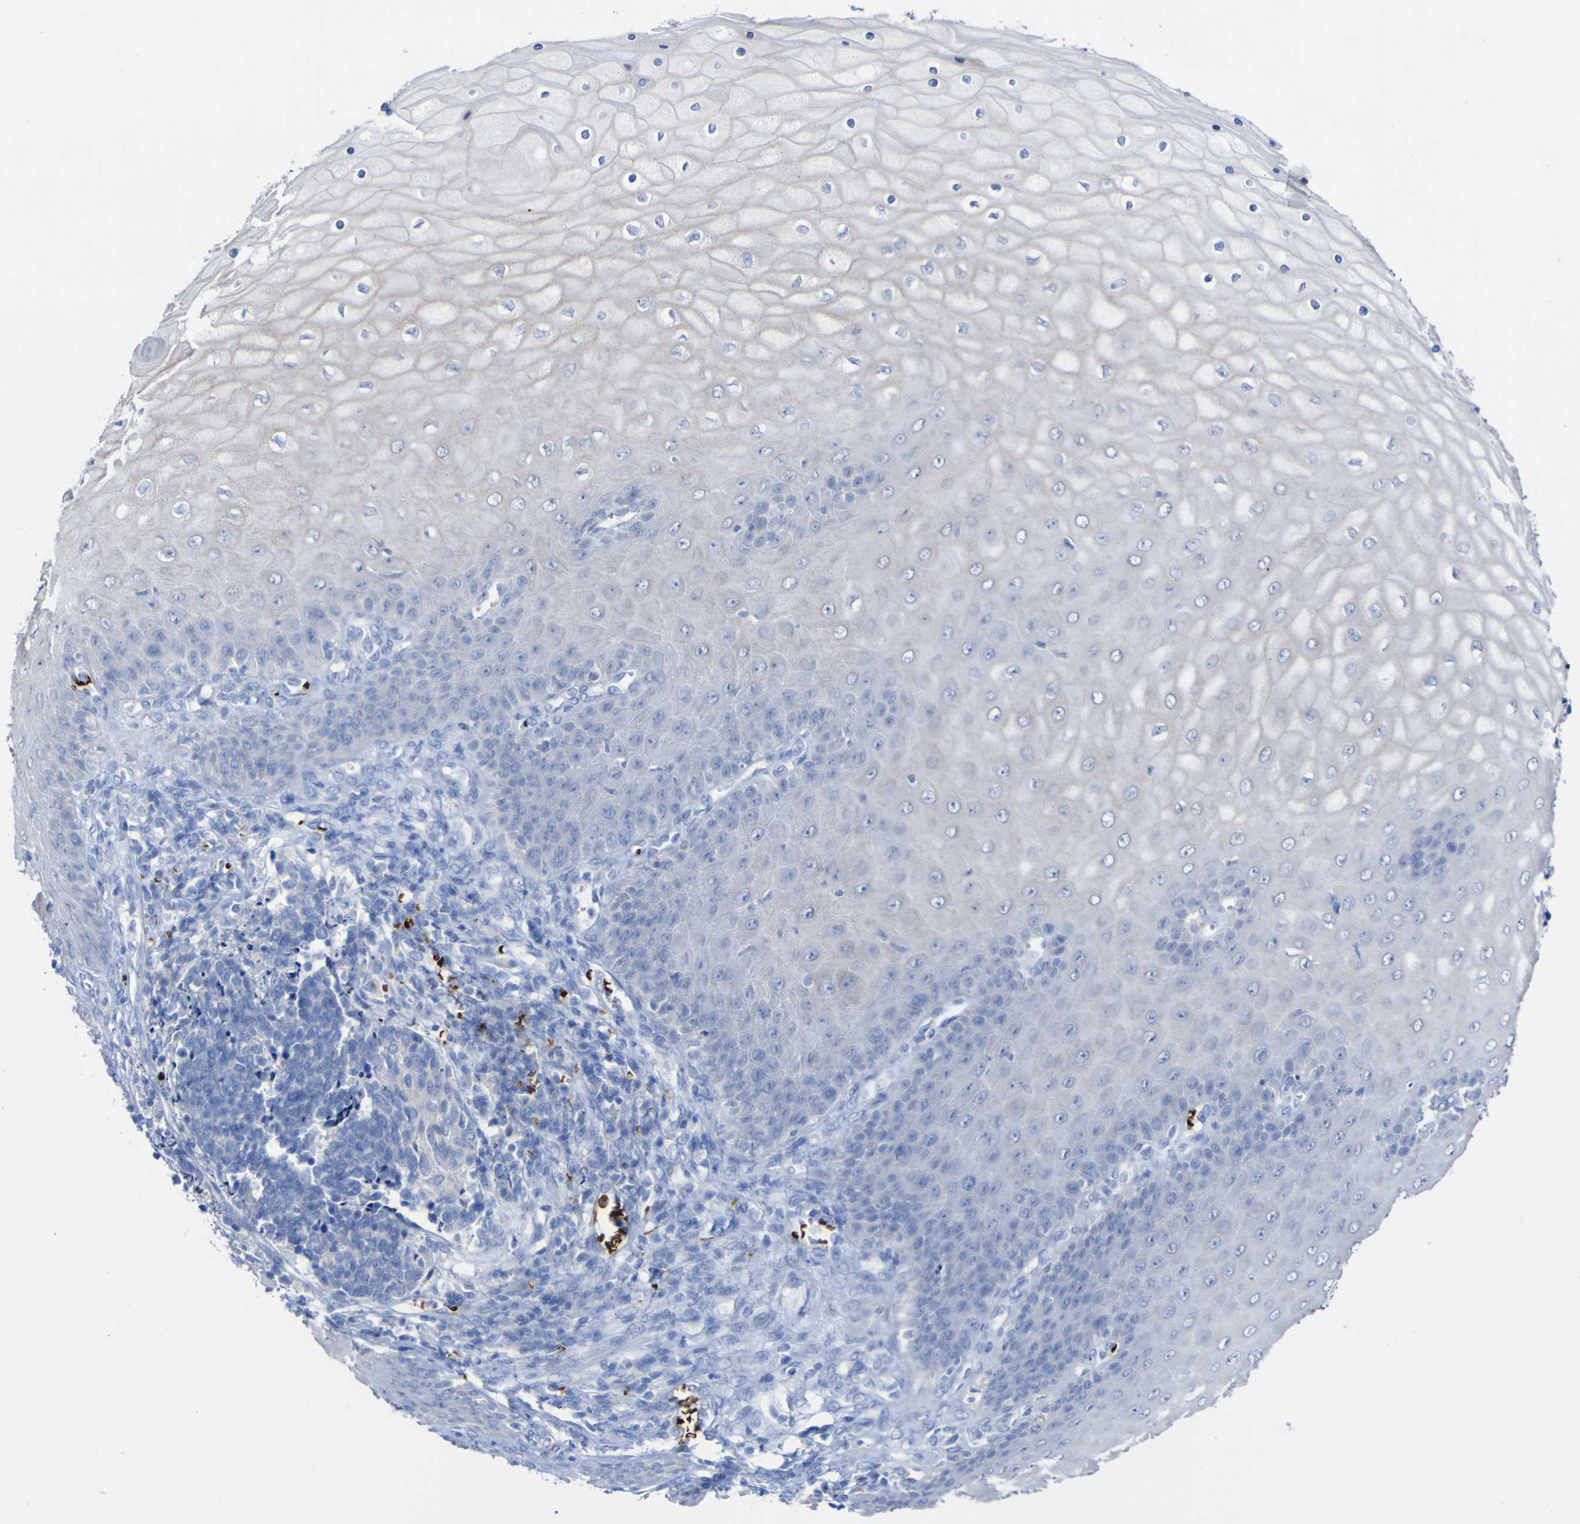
{"staining": {"intensity": "negative", "quantity": "none", "location": "none"}, "tissue": "cervical cancer", "cell_type": "Tumor cells", "image_type": "cancer", "snomed": [{"axis": "morphology", "description": "Squamous cell carcinoma, NOS"}, {"axis": "topography", "description": "Cervix"}], "caption": "Photomicrograph shows no protein staining in tumor cells of squamous cell carcinoma (cervical) tissue. Nuclei are stained in blue.", "gene": "GCM1", "patient": {"sex": "female", "age": 35}}